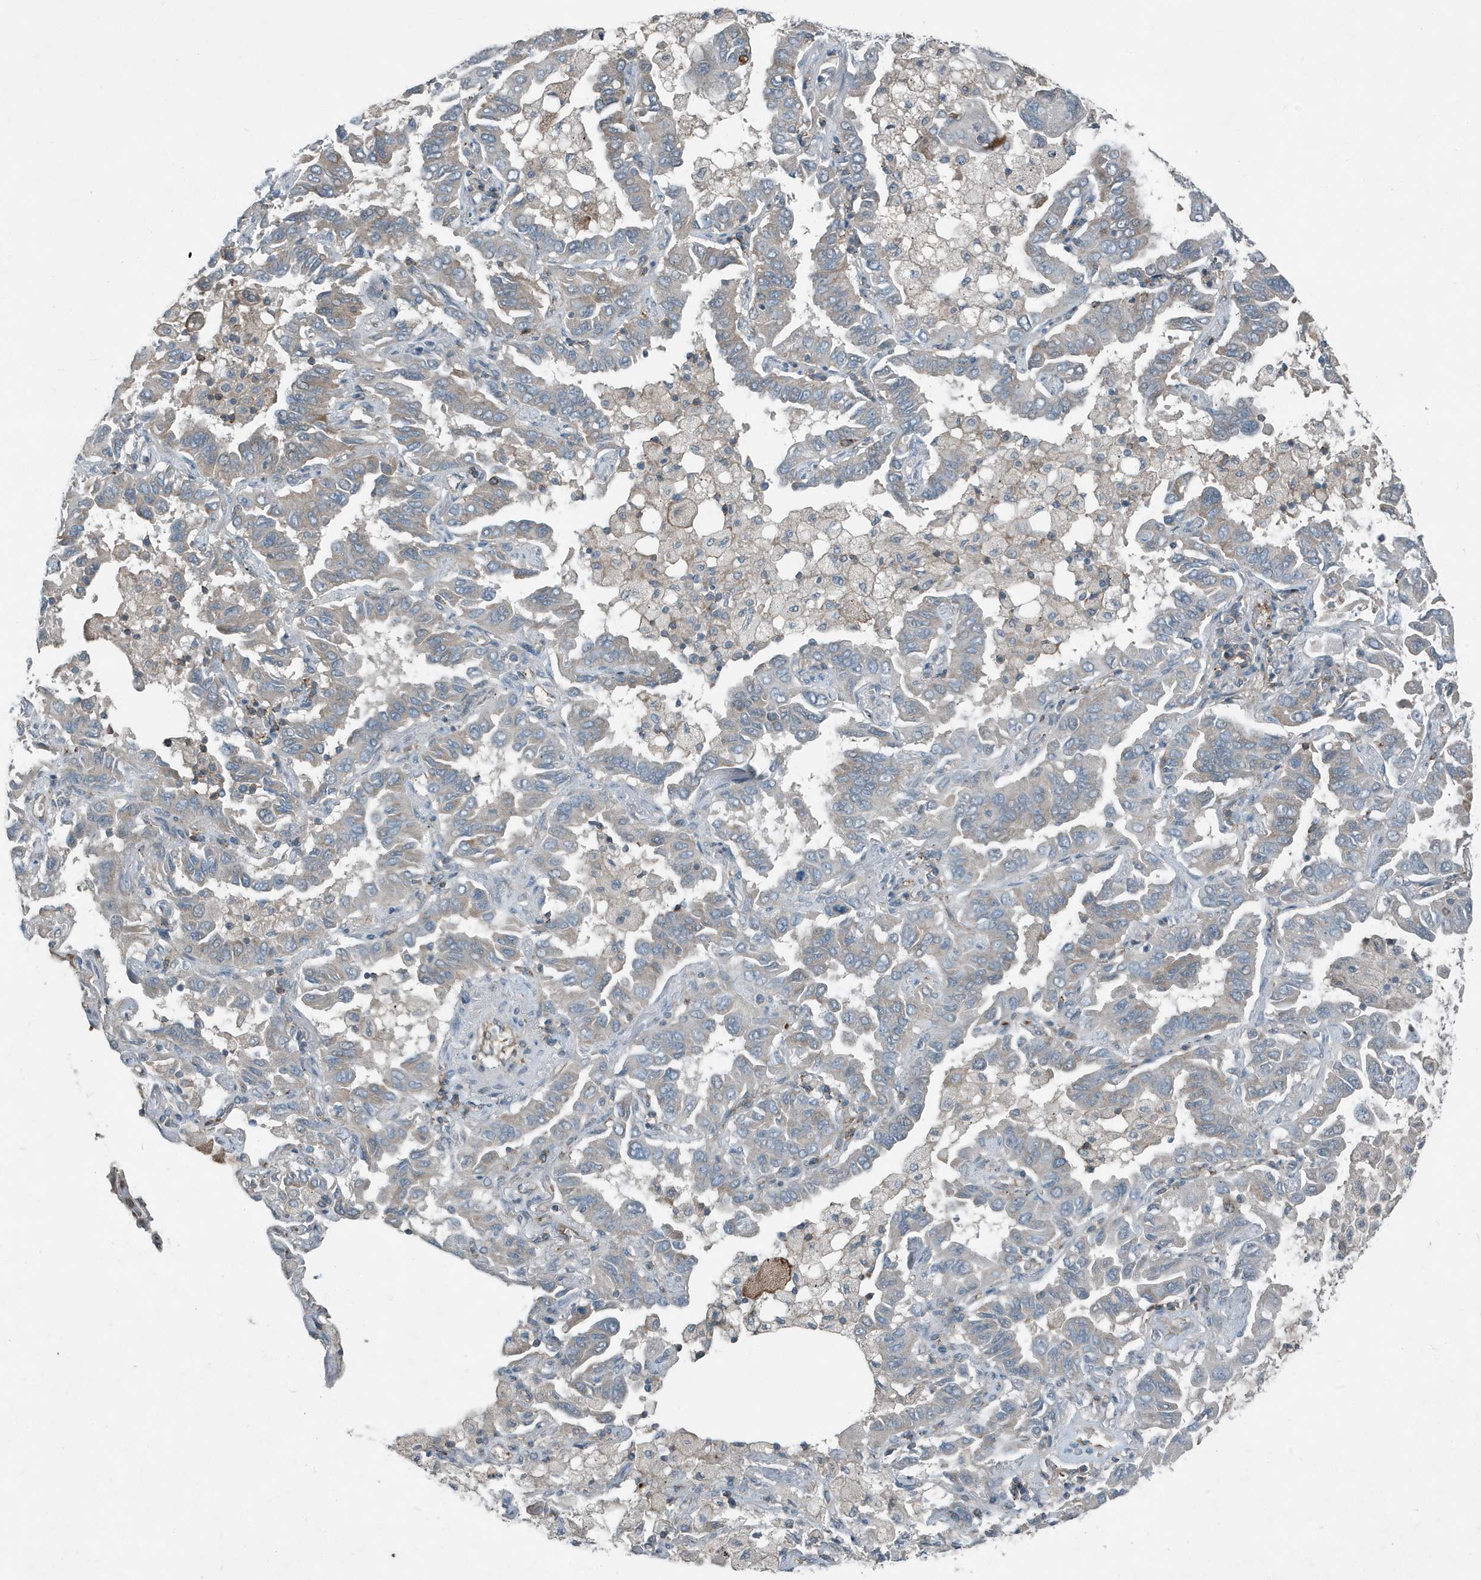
{"staining": {"intensity": "negative", "quantity": "none", "location": "none"}, "tissue": "lung cancer", "cell_type": "Tumor cells", "image_type": "cancer", "snomed": [{"axis": "morphology", "description": "Adenocarcinoma, NOS"}, {"axis": "topography", "description": "Lung"}], "caption": "Immunohistochemical staining of human lung cancer (adenocarcinoma) exhibits no significant staining in tumor cells.", "gene": "DAPP1", "patient": {"sex": "male", "age": 64}}